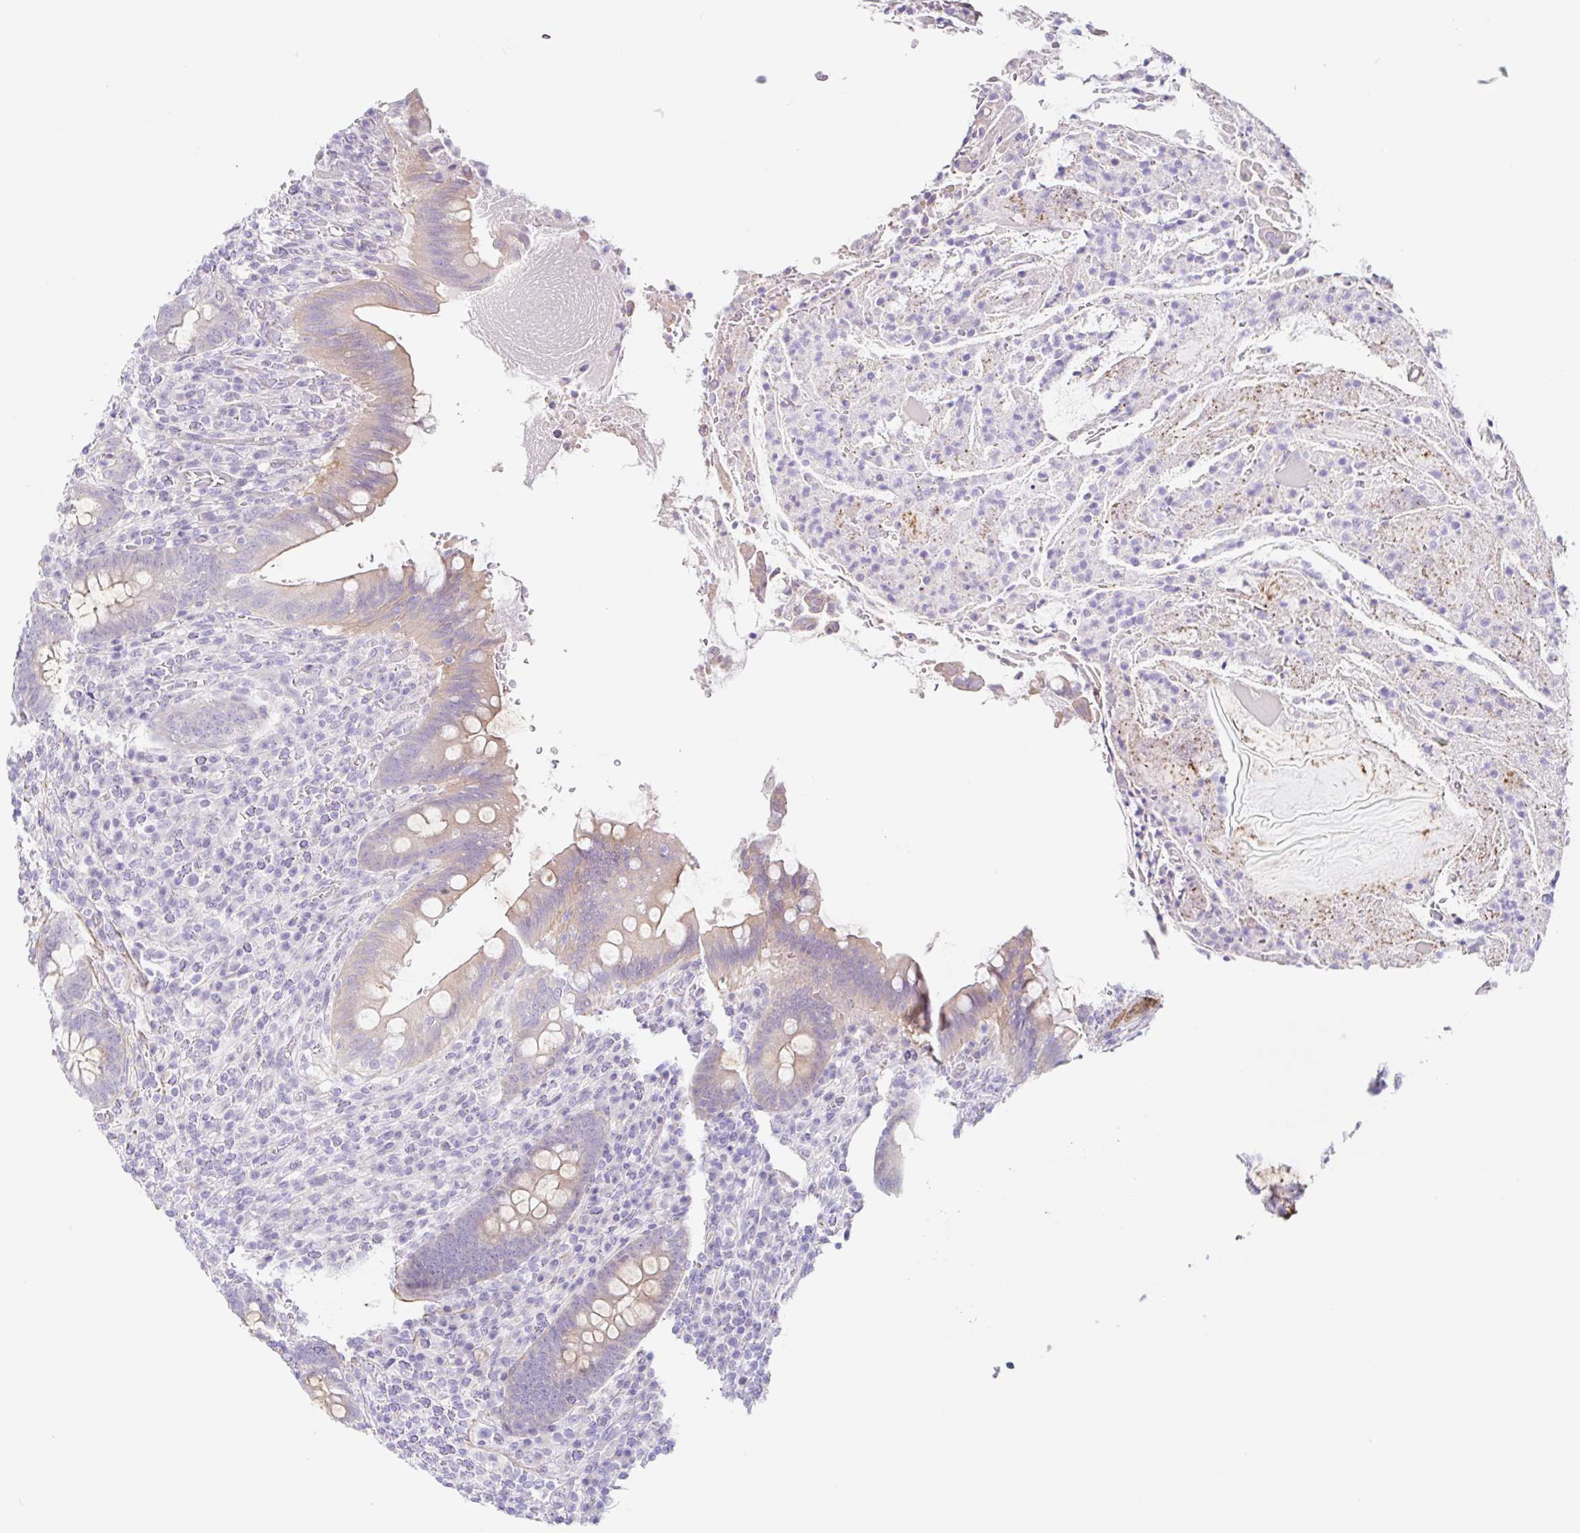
{"staining": {"intensity": "weak", "quantity": "<25%", "location": "cytoplasmic/membranous"}, "tissue": "appendix", "cell_type": "Glandular cells", "image_type": "normal", "snomed": [{"axis": "morphology", "description": "Normal tissue, NOS"}, {"axis": "topography", "description": "Appendix"}], "caption": "This image is of unremarkable appendix stained with IHC to label a protein in brown with the nuclei are counter-stained blue. There is no positivity in glandular cells. The staining is performed using DAB (3,3'-diaminobenzidine) brown chromogen with nuclei counter-stained in using hematoxylin.", "gene": "DCAF17", "patient": {"sex": "female", "age": 43}}